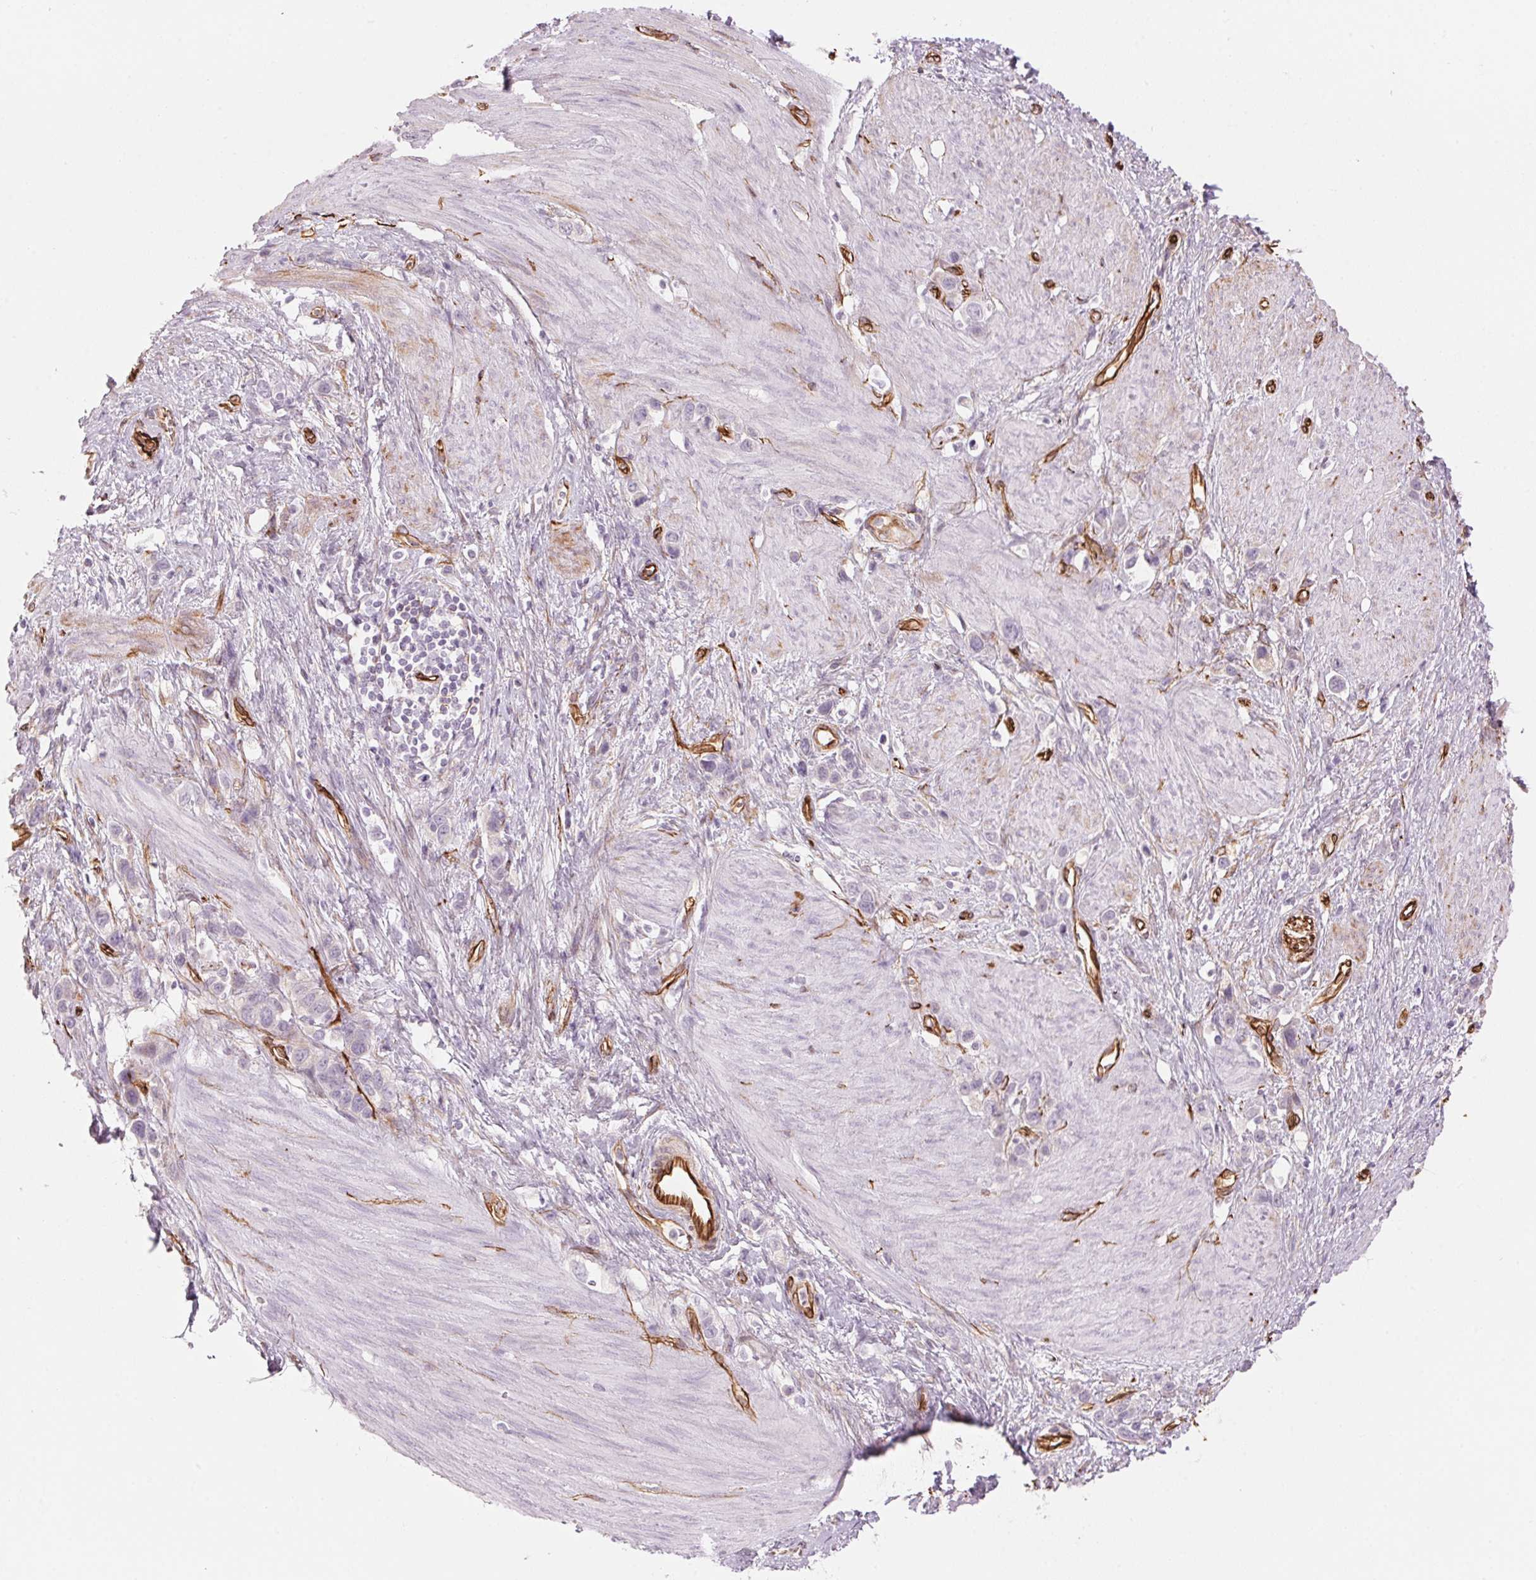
{"staining": {"intensity": "negative", "quantity": "none", "location": "none"}, "tissue": "stomach cancer", "cell_type": "Tumor cells", "image_type": "cancer", "snomed": [{"axis": "morphology", "description": "Adenocarcinoma, NOS"}, {"axis": "topography", "description": "Stomach"}], "caption": "Immunohistochemical staining of human stomach adenocarcinoma demonstrates no significant staining in tumor cells. The staining was performed using DAB to visualize the protein expression in brown, while the nuclei were stained in blue with hematoxylin (Magnification: 20x).", "gene": "CLPS", "patient": {"sex": "female", "age": 65}}